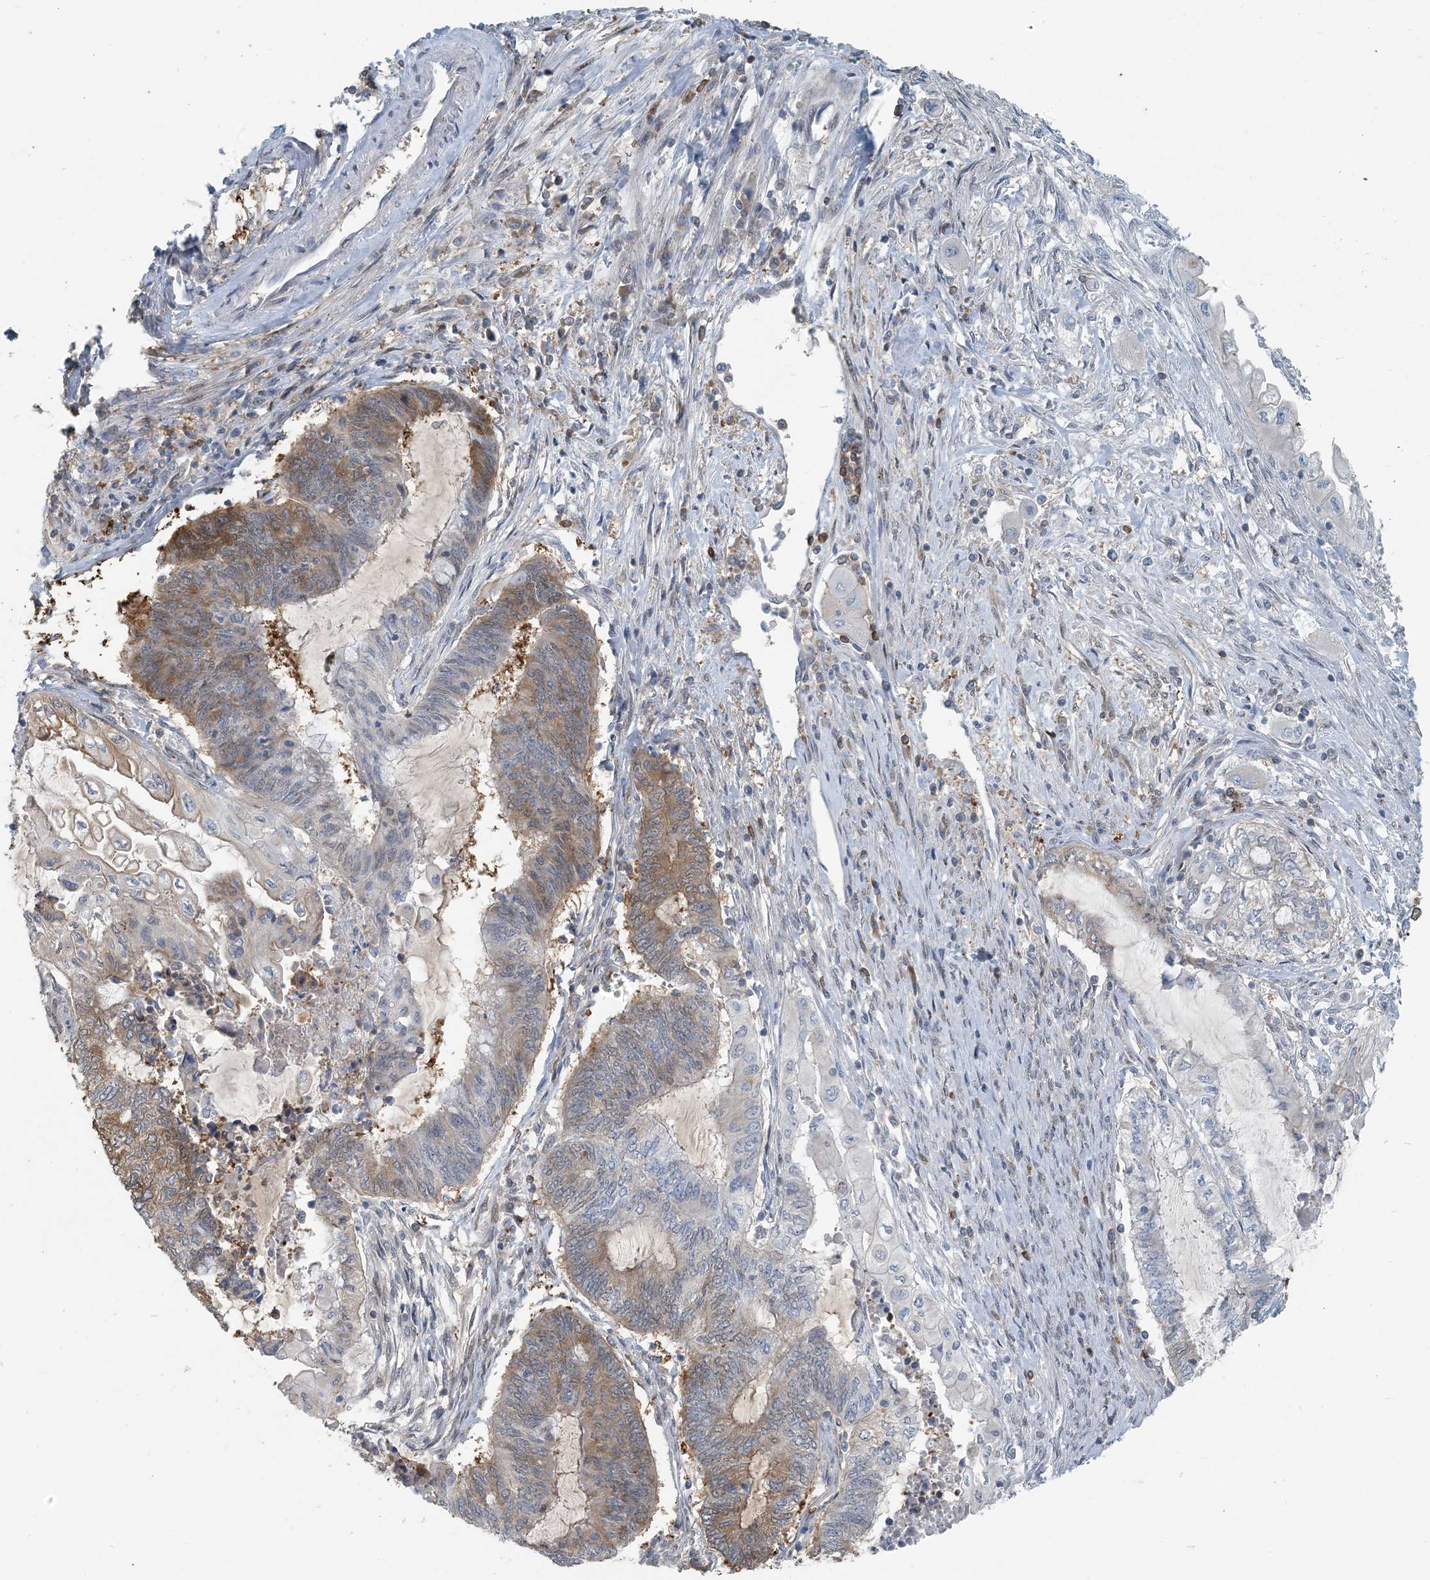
{"staining": {"intensity": "moderate", "quantity": "<25%", "location": "cytoplasmic/membranous"}, "tissue": "endometrial cancer", "cell_type": "Tumor cells", "image_type": "cancer", "snomed": [{"axis": "morphology", "description": "Adenocarcinoma, NOS"}, {"axis": "topography", "description": "Uterus"}, {"axis": "topography", "description": "Endometrium"}], "caption": "The micrograph shows immunohistochemical staining of adenocarcinoma (endometrial). There is moderate cytoplasmic/membranous staining is seen in about <25% of tumor cells.", "gene": "ZC3H12A", "patient": {"sex": "female", "age": 70}}